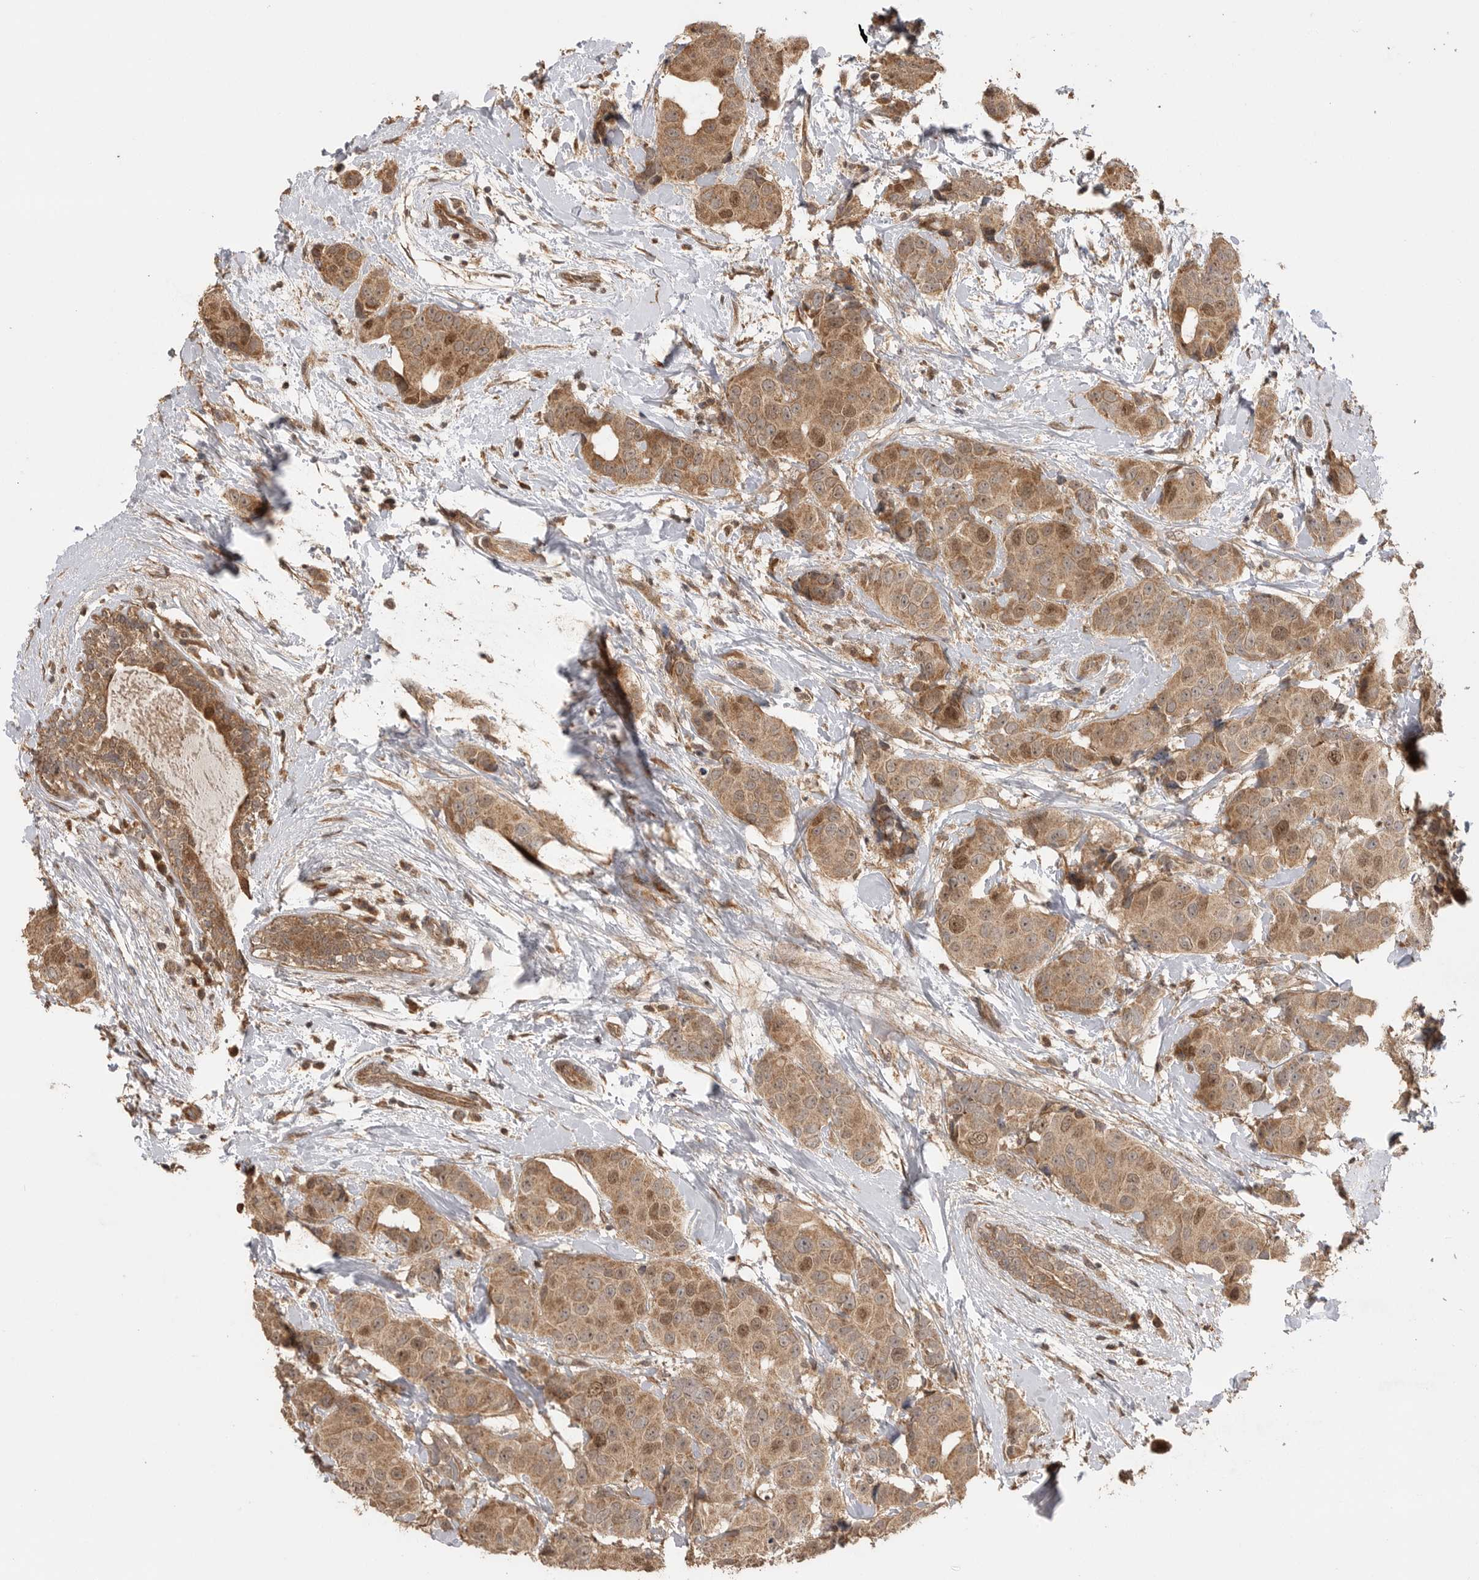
{"staining": {"intensity": "moderate", "quantity": ">75%", "location": "cytoplasmic/membranous,nuclear"}, "tissue": "breast cancer", "cell_type": "Tumor cells", "image_type": "cancer", "snomed": [{"axis": "morphology", "description": "Normal tissue, NOS"}, {"axis": "morphology", "description": "Duct carcinoma"}, {"axis": "topography", "description": "Breast"}], "caption": "Immunohistochemical staining of human invasive ductal carcinoma (breast) shows medium levels of moderate cytoplasmic/membranous and nuclear expression in approximately >75% of tumor cells. Immunohistochemistry (ihc) stains the protein in brown and the nuclei are stained blue.", "gene": "BOC", "patient": {"sex": "female", "age": 39}}